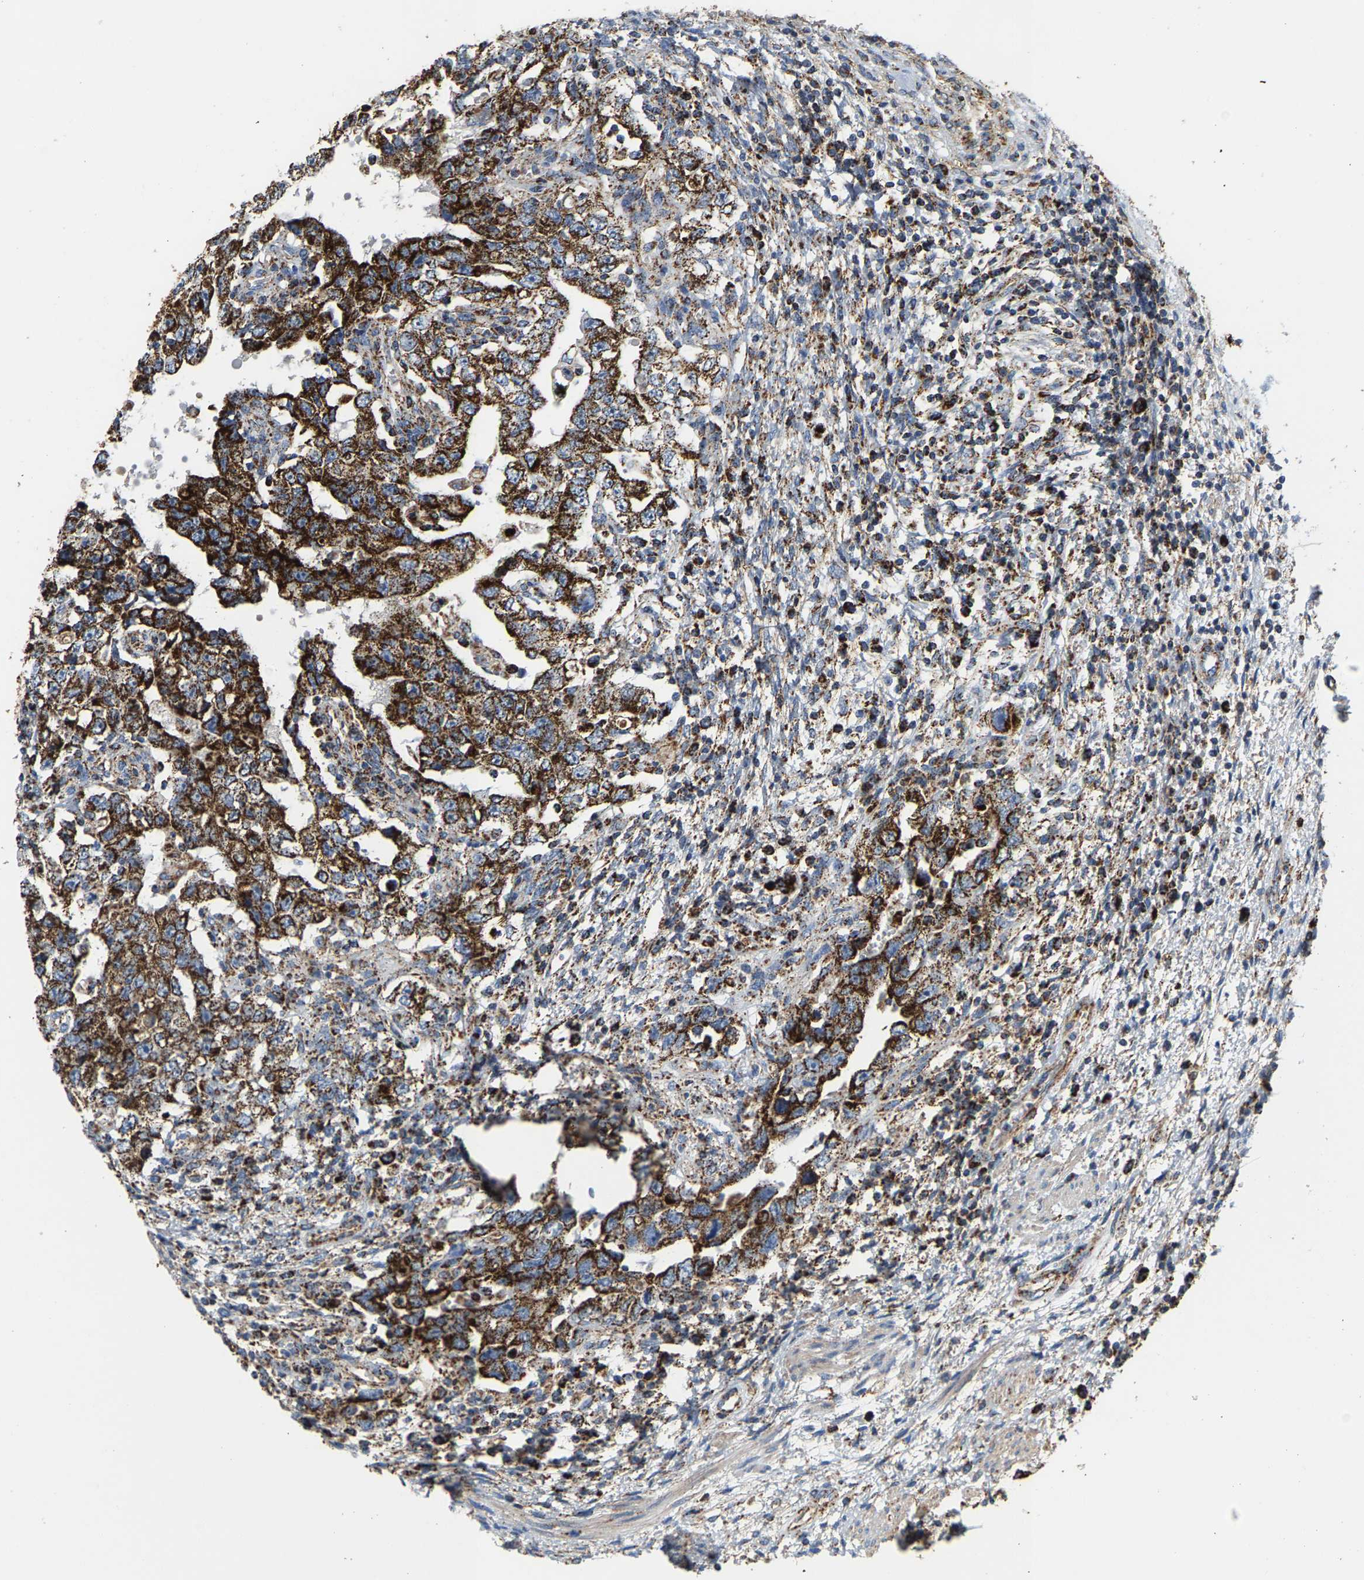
{"staining": {"intensity": "strong", "quantity": ">75%", "location": "cytoplasmic/membranous"}, "tissue": "testis cancer", "cell_type": "Tumor cells", "image_type": "cancer", "snomed": [{"axis": "morphology", "description": "Carcinoma, Embryonal, NOS"}, {"axis": "topography", "description": "Testis"}], "caption": "Testis embryonal carcinoma tissue displays strong cytoplasmic/membranous positivity in approximately >75% of tumor cells Nuclei are stained in blue.", "gene": "SHMT2", "patient": {"sex": "male", "age": 26}}